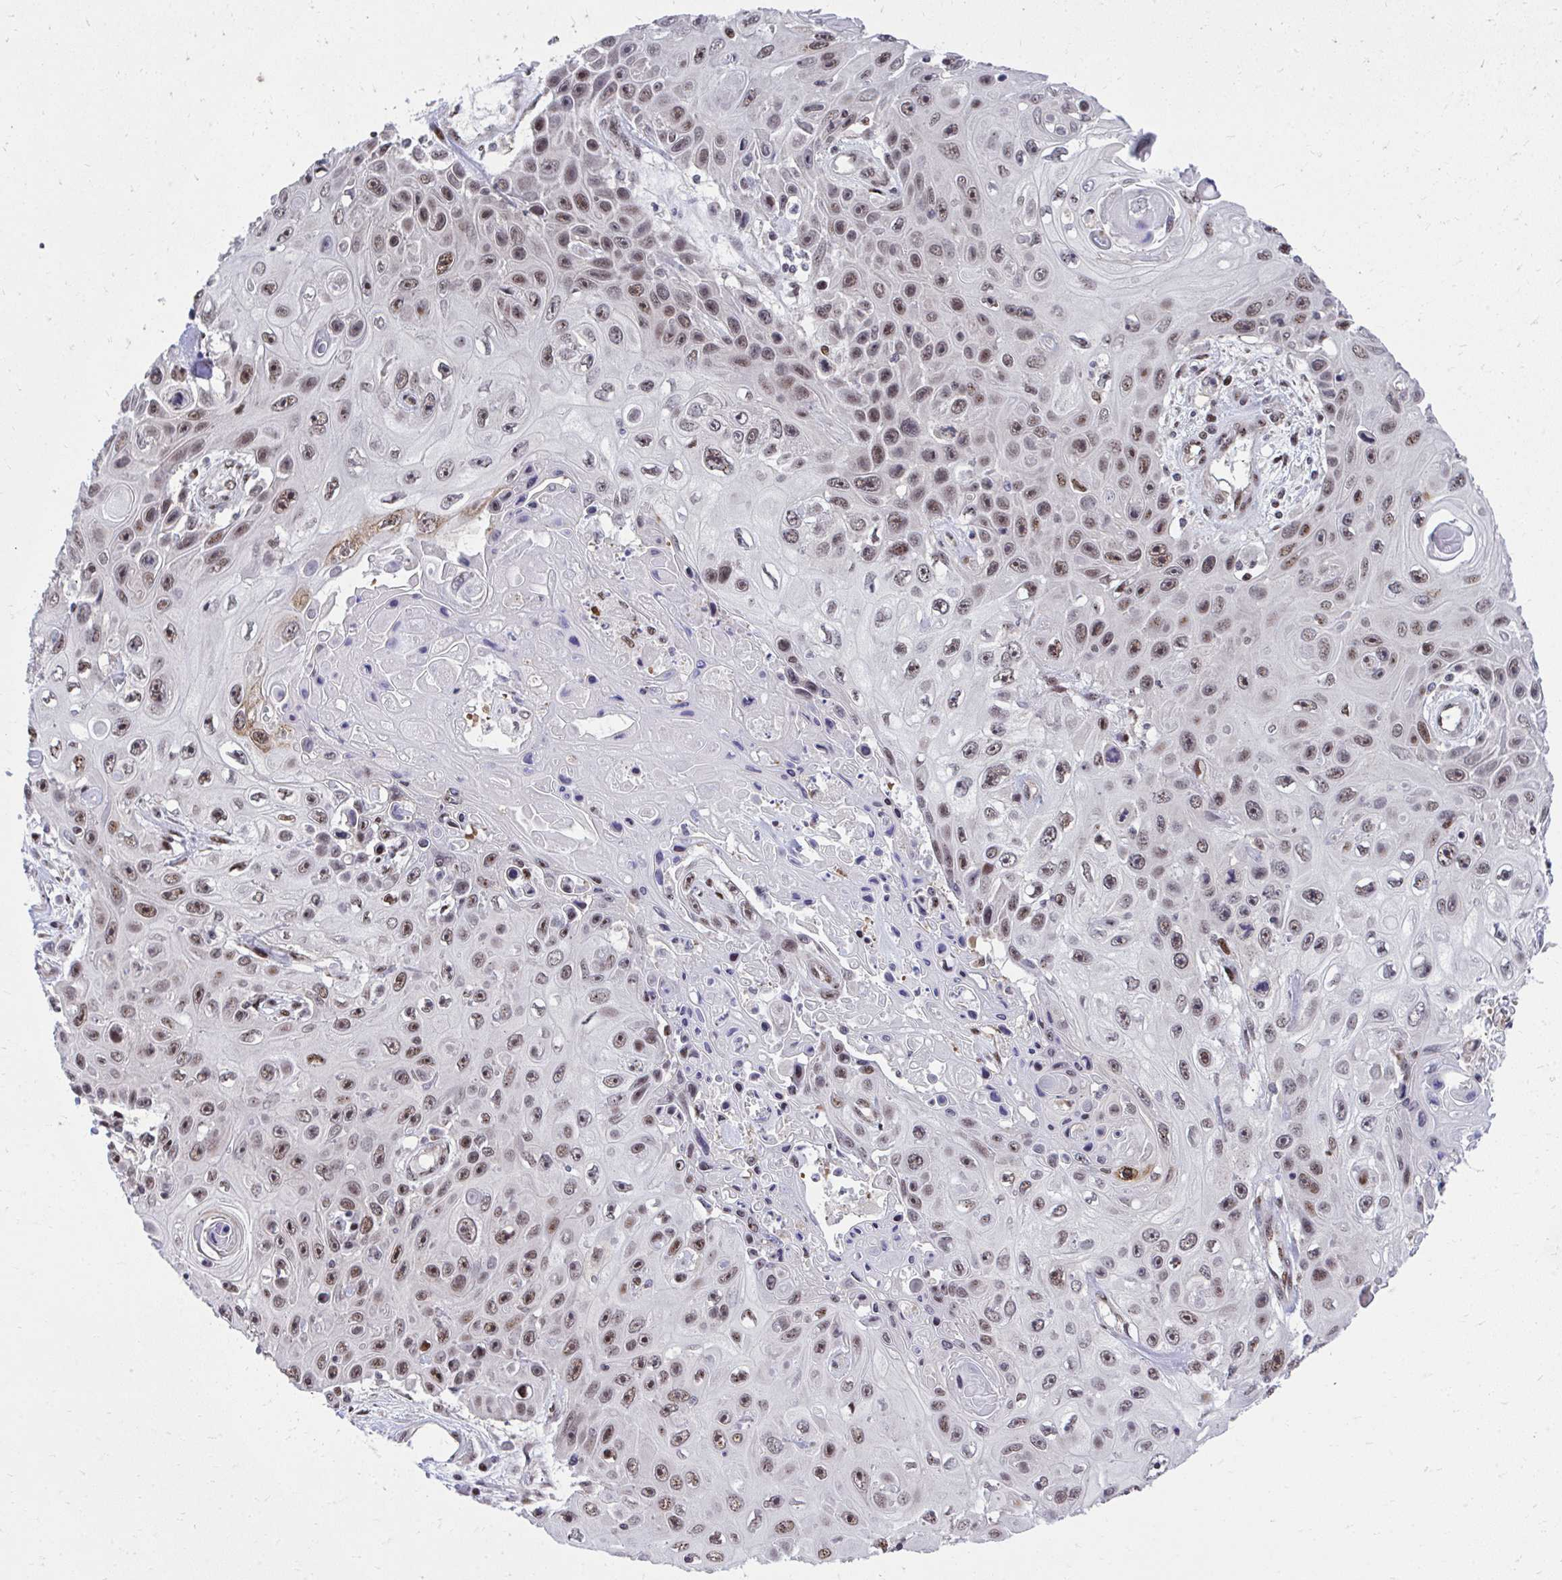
{"staining": {"intensity": "moderate", "quantity": ">75%", "location": "nuclear"}, "tissue": "skin cancer", "cell_type": "Tumor cells", "image_type": "cancer", "snomed": [{"axis": "morphology", "description": "Squamous cell carcinoma, NOS"}, {"axis": "topography", "description": "Skin"}], "caption": "High-power microscopy captured an immunohistochemistry image of skin cancer (squamous cell carcinoma), revealing moderate nuclear expression in approximately >75% of tumor cells. (DAB = brown stain, brightfield microscopy at high magnification).", "gene": "HOXA4", "patient": {"sex": "male", "age": 82}}